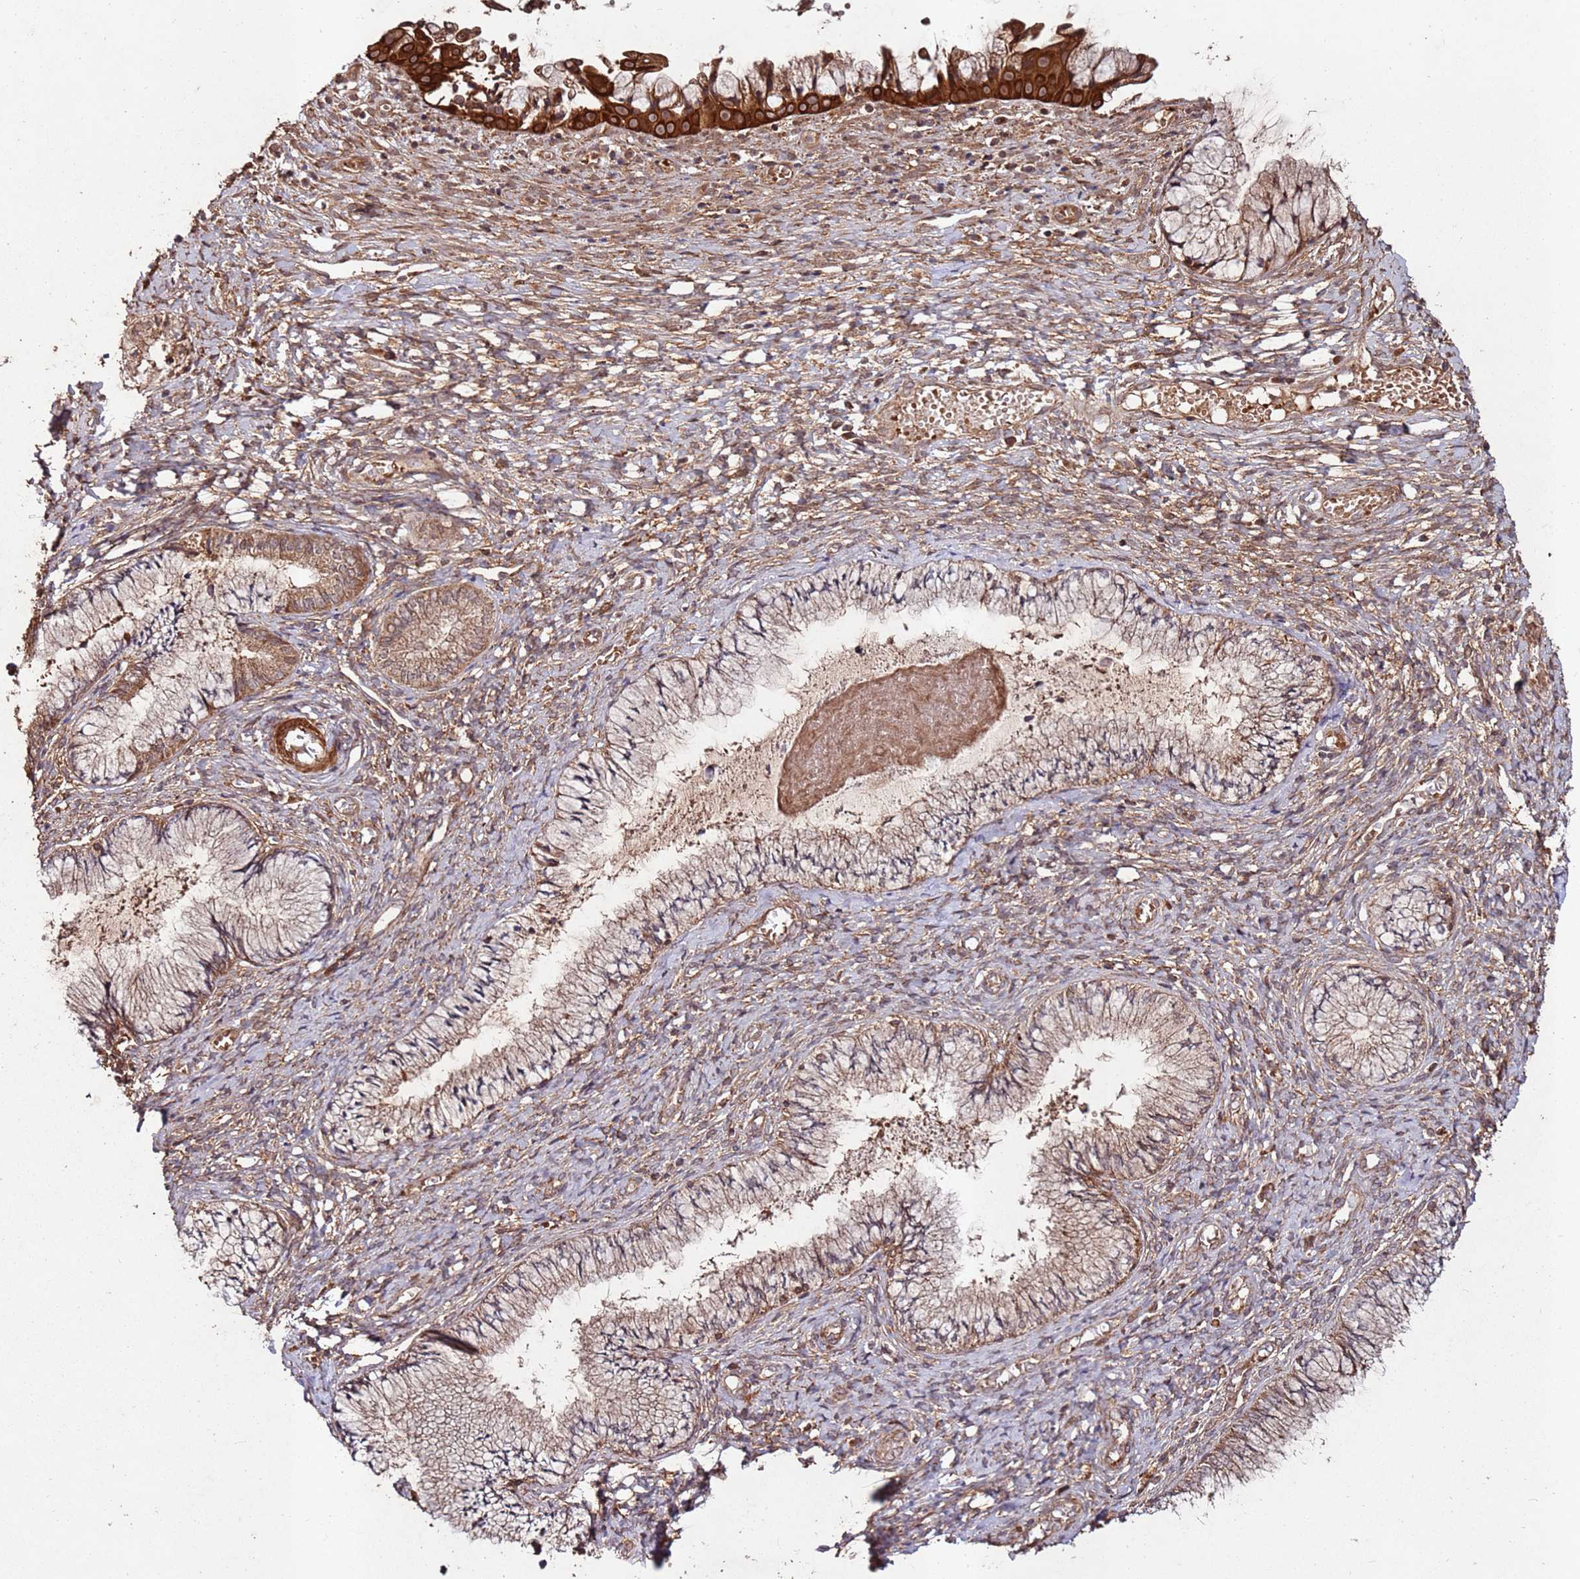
{"staining": {"intensity": "moderate", "quantity": "<25%", "location": "cytoplasmic/membranous"}, "tissue": "cervix", "cell_type": "Glandular cells", "image_type": "normal", "snomed": [{"axis": "morphology", "description": "Normal tissue, NOS"}, {"axis": "topography", "description": "Cervix"}], "caption": "Brown immunohistochemical staining in normal cervix demonstrates moderate cytoplasmic/membranous staining in approximately <25% of glandular cells. (Brightfield microscopy of DAB IHC at high magnification).", "gene": "FAM186A", "patient": {"sex": "female", "age": 42}}